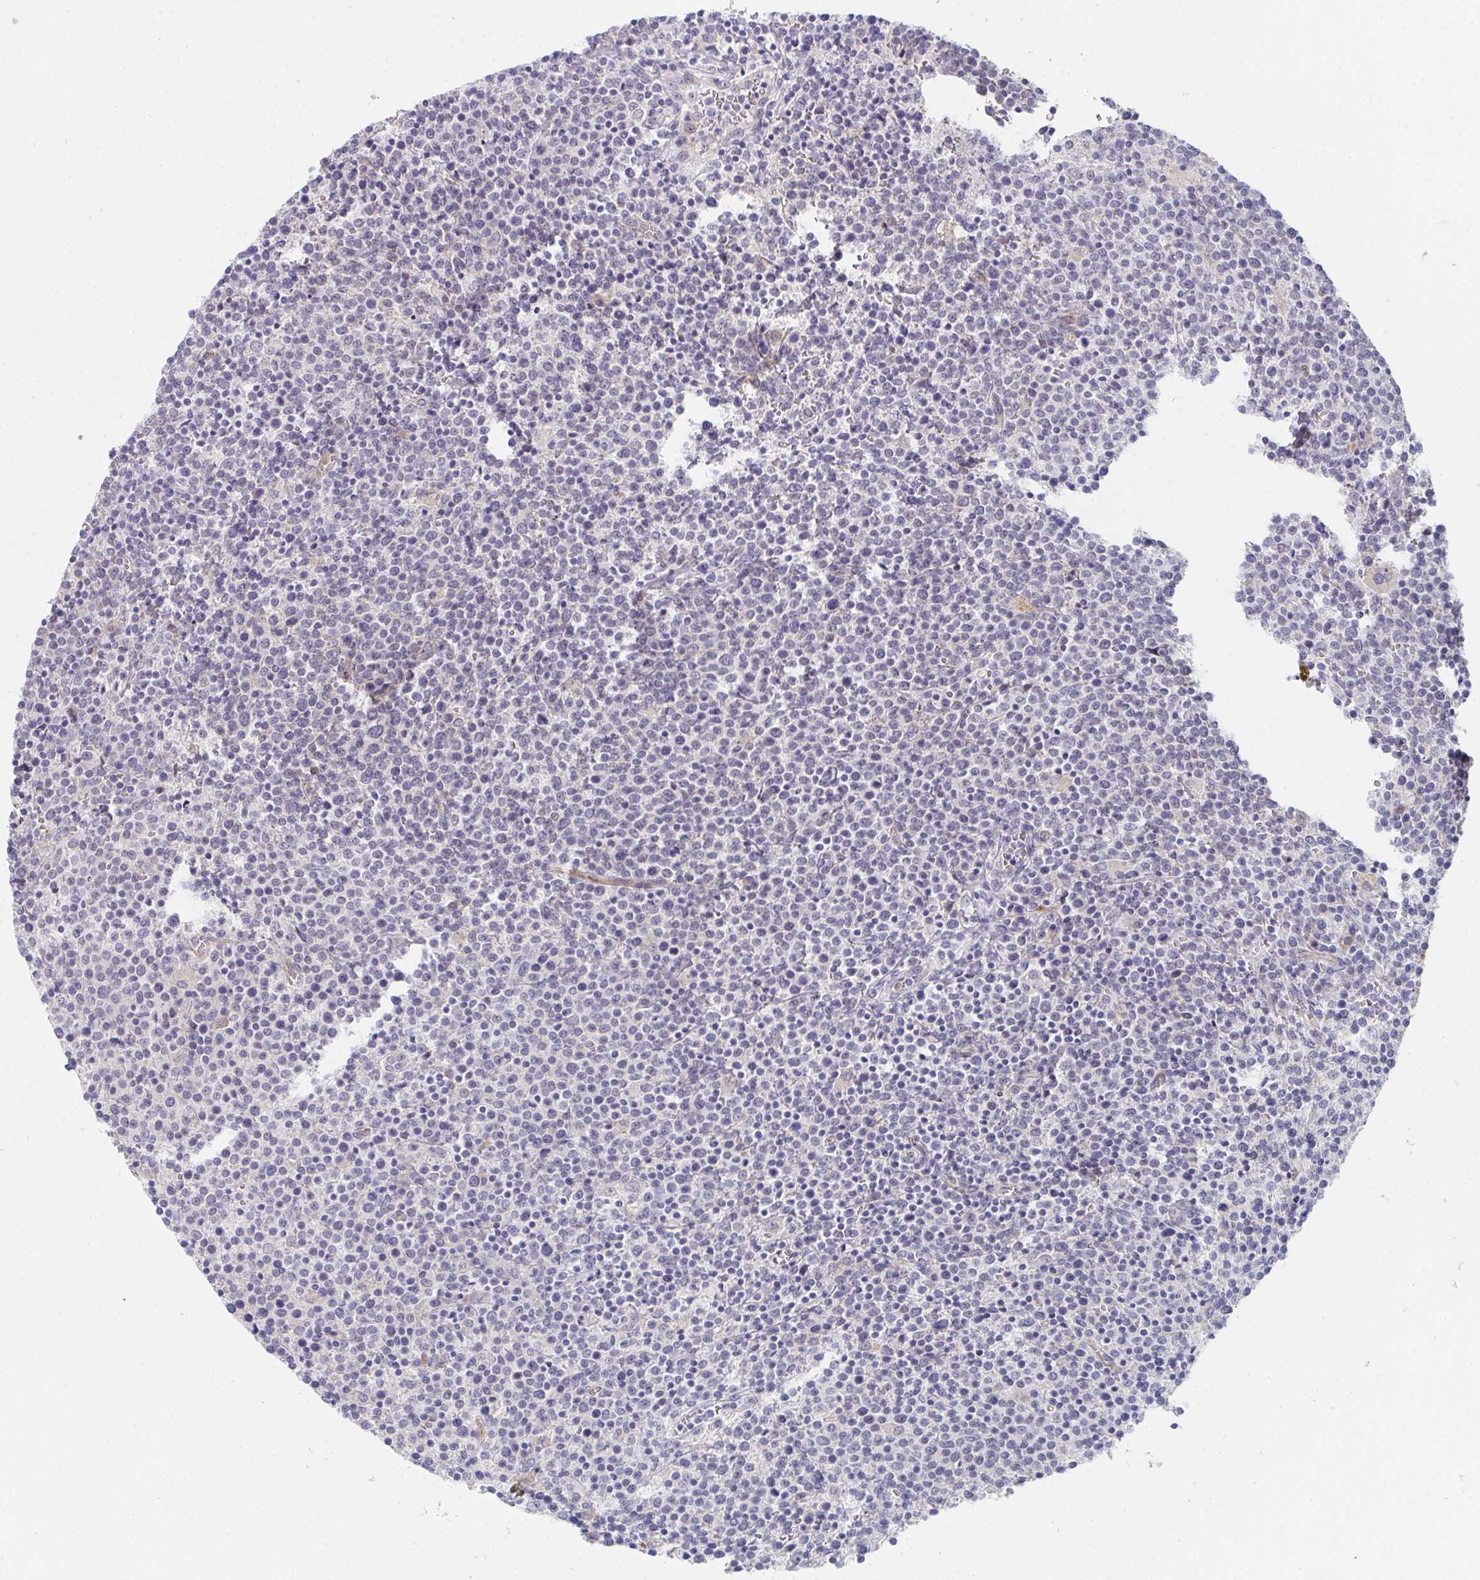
{"staining": {"intensity": "negative", "quantity": "none", "location": "none"}, "tissue": "lymphoma", "cell_type": "Tumor cells", "image_type": "cancer", "snomed": [{"axis": "morphology", "description": "Malignant lymphoma, non-Hodgkin's type, High grade"}, {"axis": "topography", "description": "Lymph node"}], "caption": "Protein analysis of high-grade malignant lymphoma, non-Hodgkin's type shows no significant staining in tumor cells. (Brightfield microscopy of DAB IHC at high magnification).", "gene": "VWDE", "patient": {"sex": "male", "age": 61}}